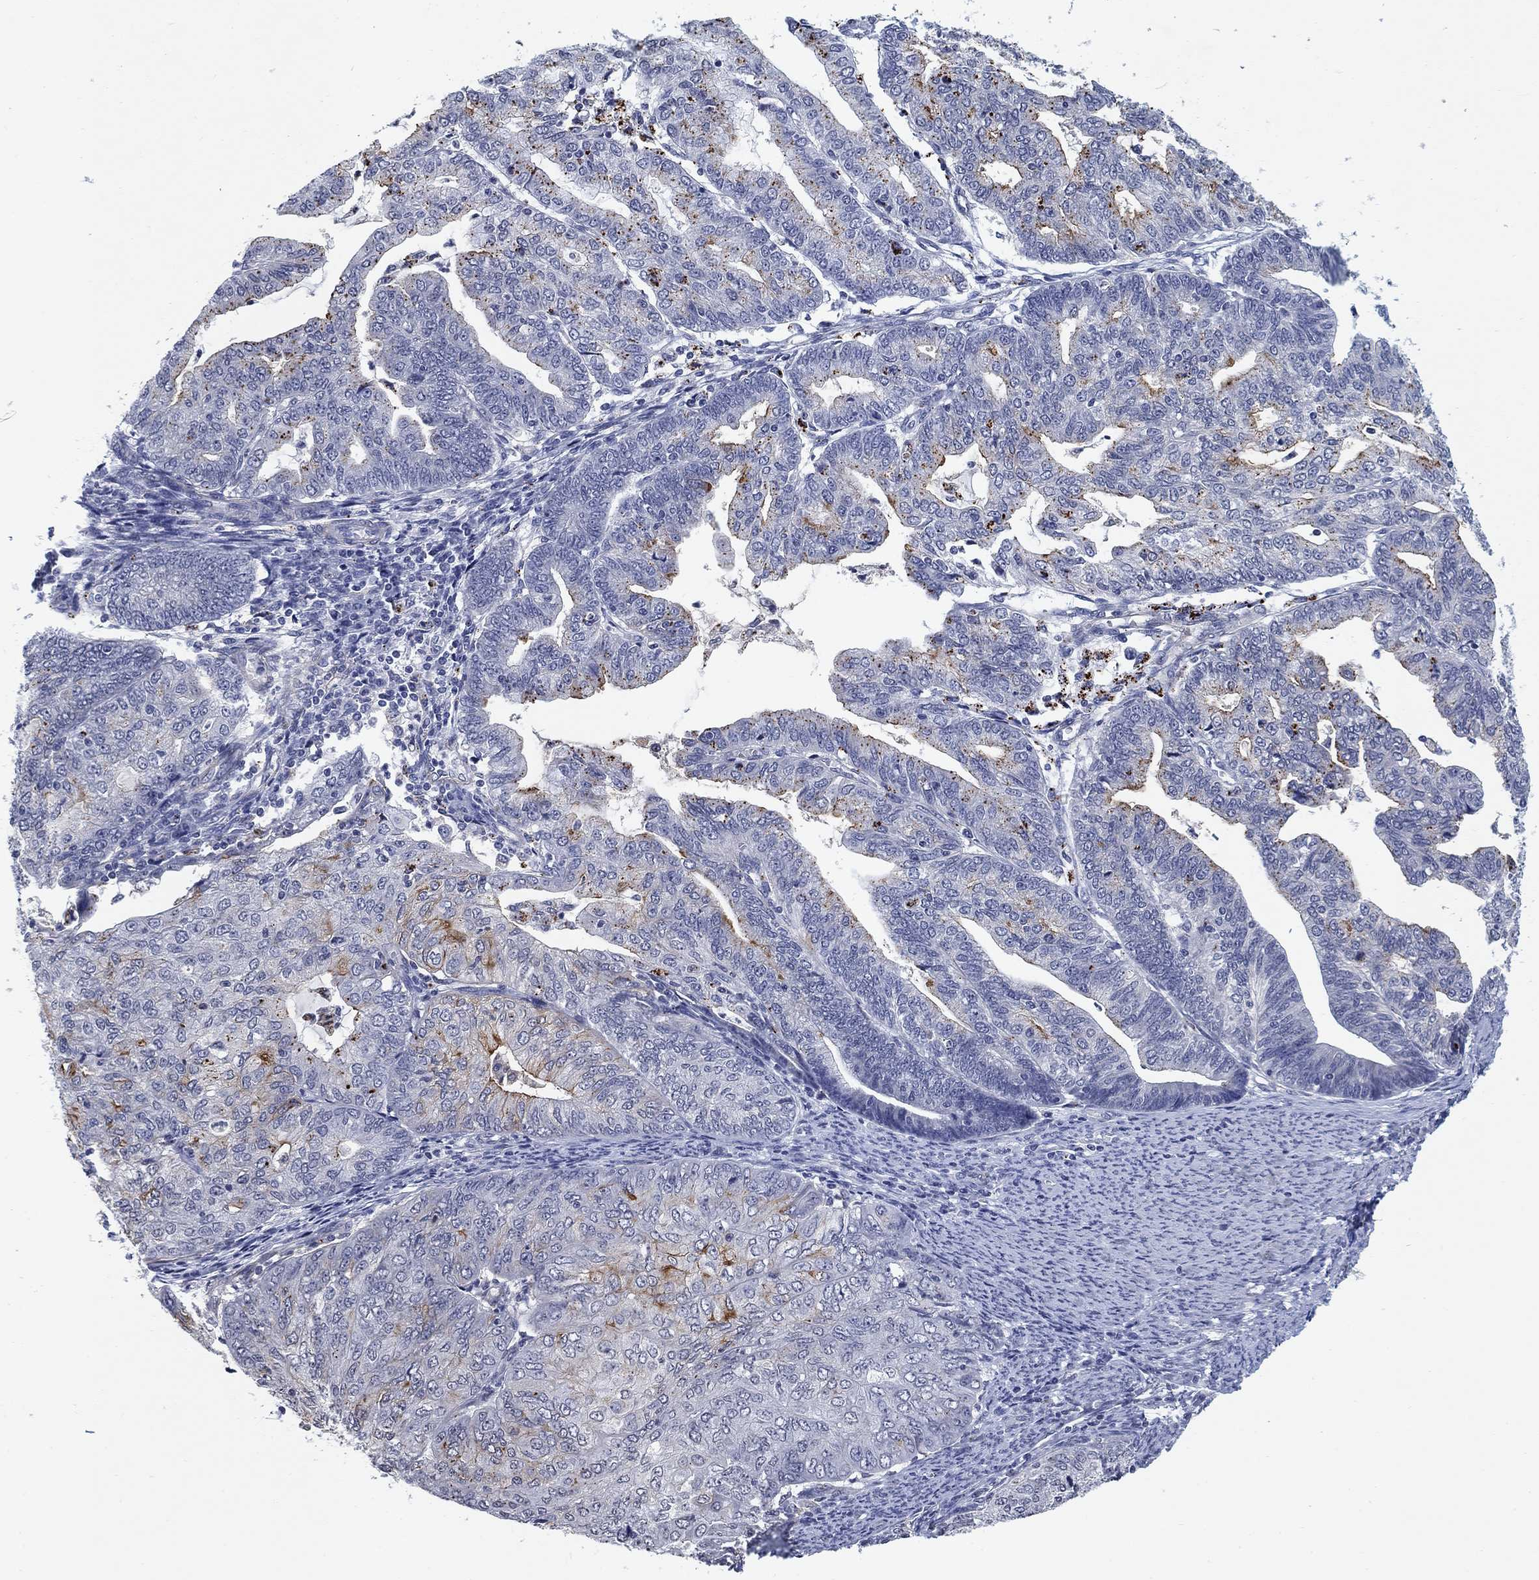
{"staining": {"intensity": "strong", "quantity": "<25%", "location": "cytoplasmic/membranous"}, "tissue": "endometrial cancer", "cell_type": "Tumor cells", "image_type": "cancer", "snomed": [{"axis": "morphology", "description": "Adenocarcinoma, NOS"}, {"axis": "topography", "description": "Endometrium"}], "caption": "Human endometrial adenocarcinoma stained with a protein marker demonstrates strong staining in tumor cells.", "gene": "OTUB2", "patient": {"sex": "female", "age": 82}}